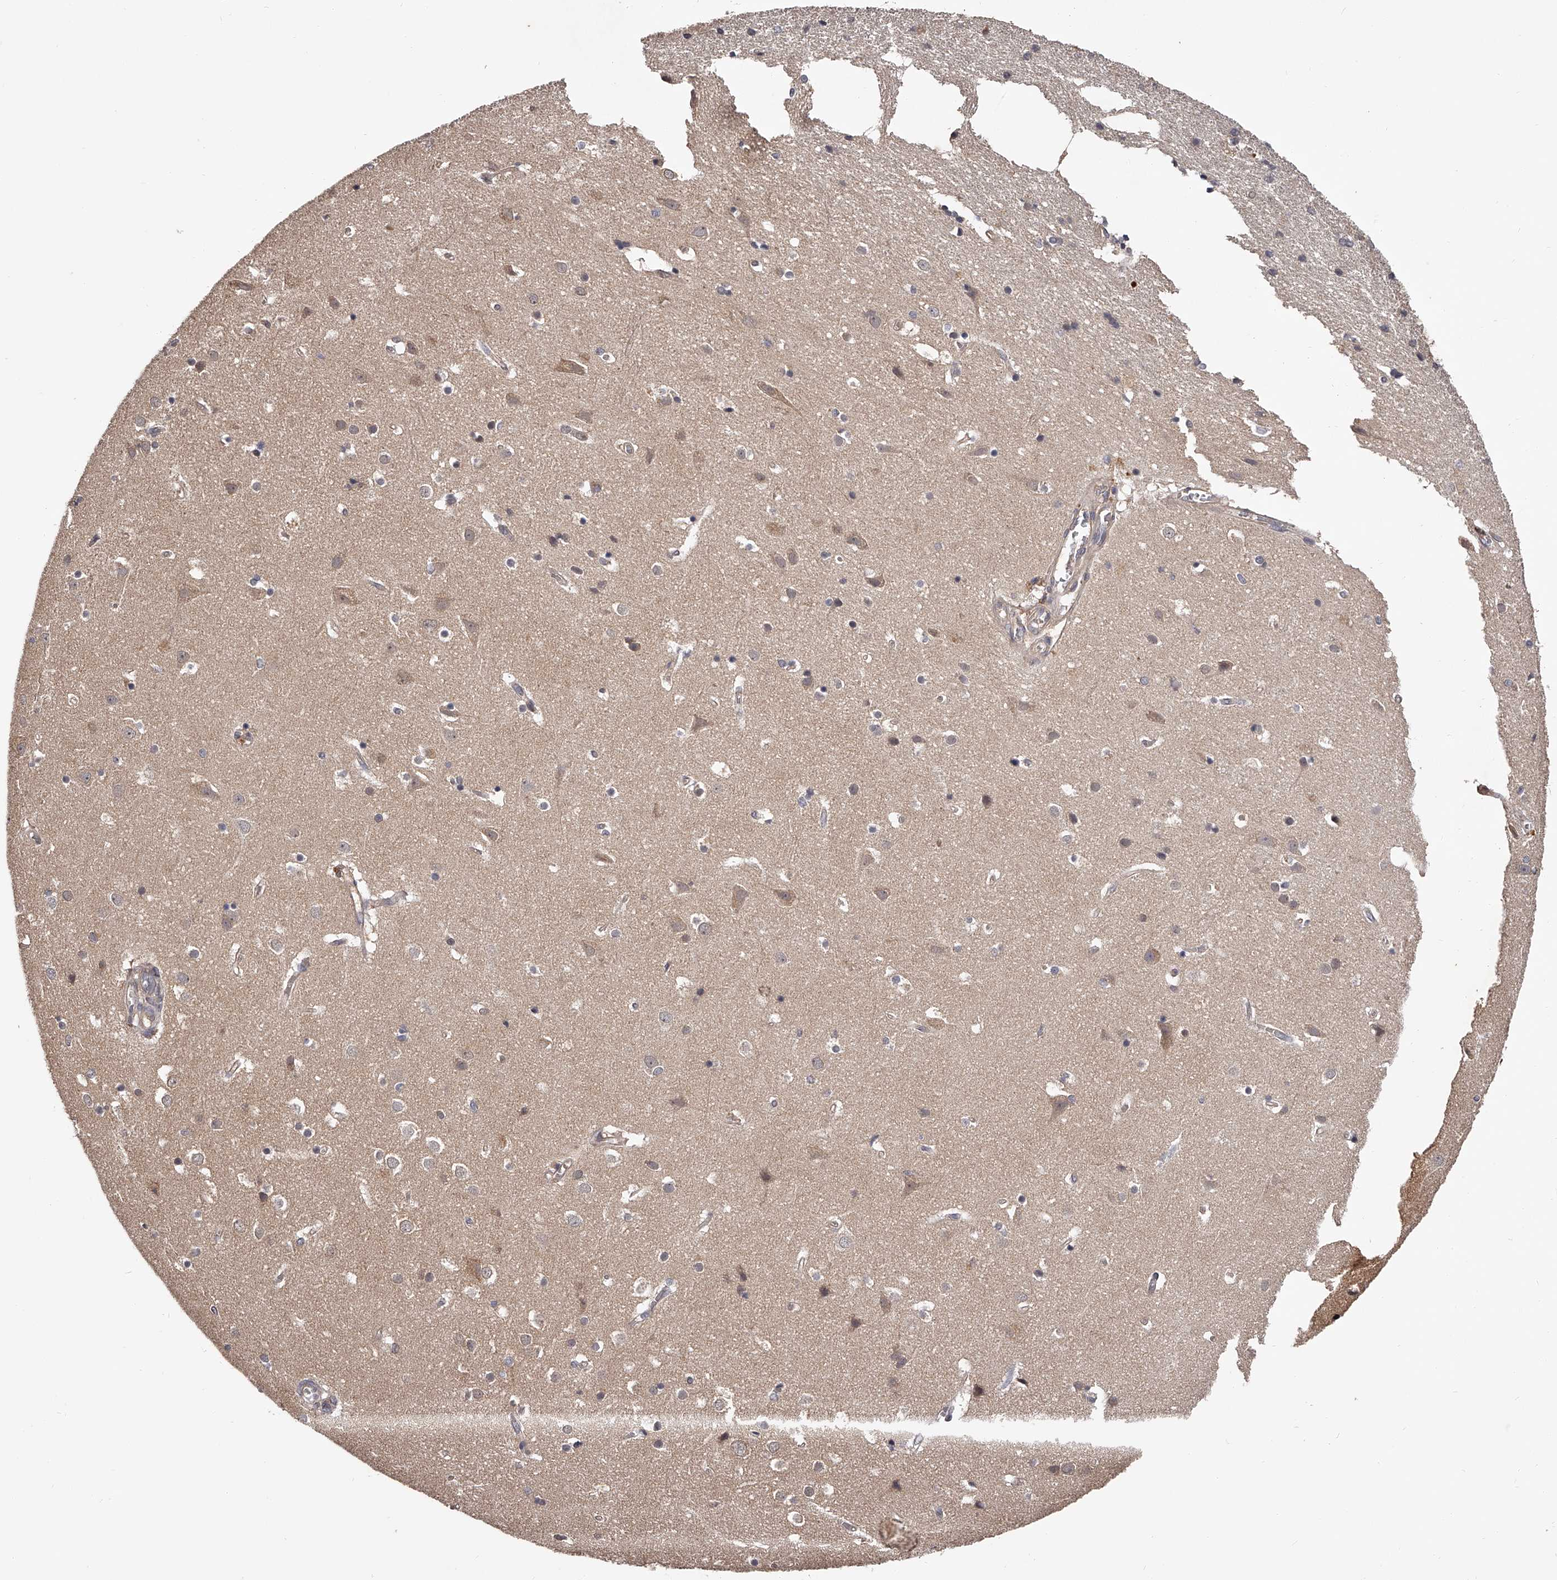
{"staining": {"intensity": "weak", "quantity": "25%-75%", "location": "cytoplasmic/membranous"}, "tissue": "cerebral cortex", "cell_type": "Endothelial cells", "image_type": "normal", "snomed": [{"axis": "morphology", "description": "Normal tissue, NOS"}, {"axis": "topography", "description": "Cerebral cortex"}], "caption": "An image of cerebral cortex stained for a protein displays weak cytoplasmic/membranous brown staining in endothelial cells.", "gene": "PFDN2", "patient": {"sex": "male", "age": 54}}